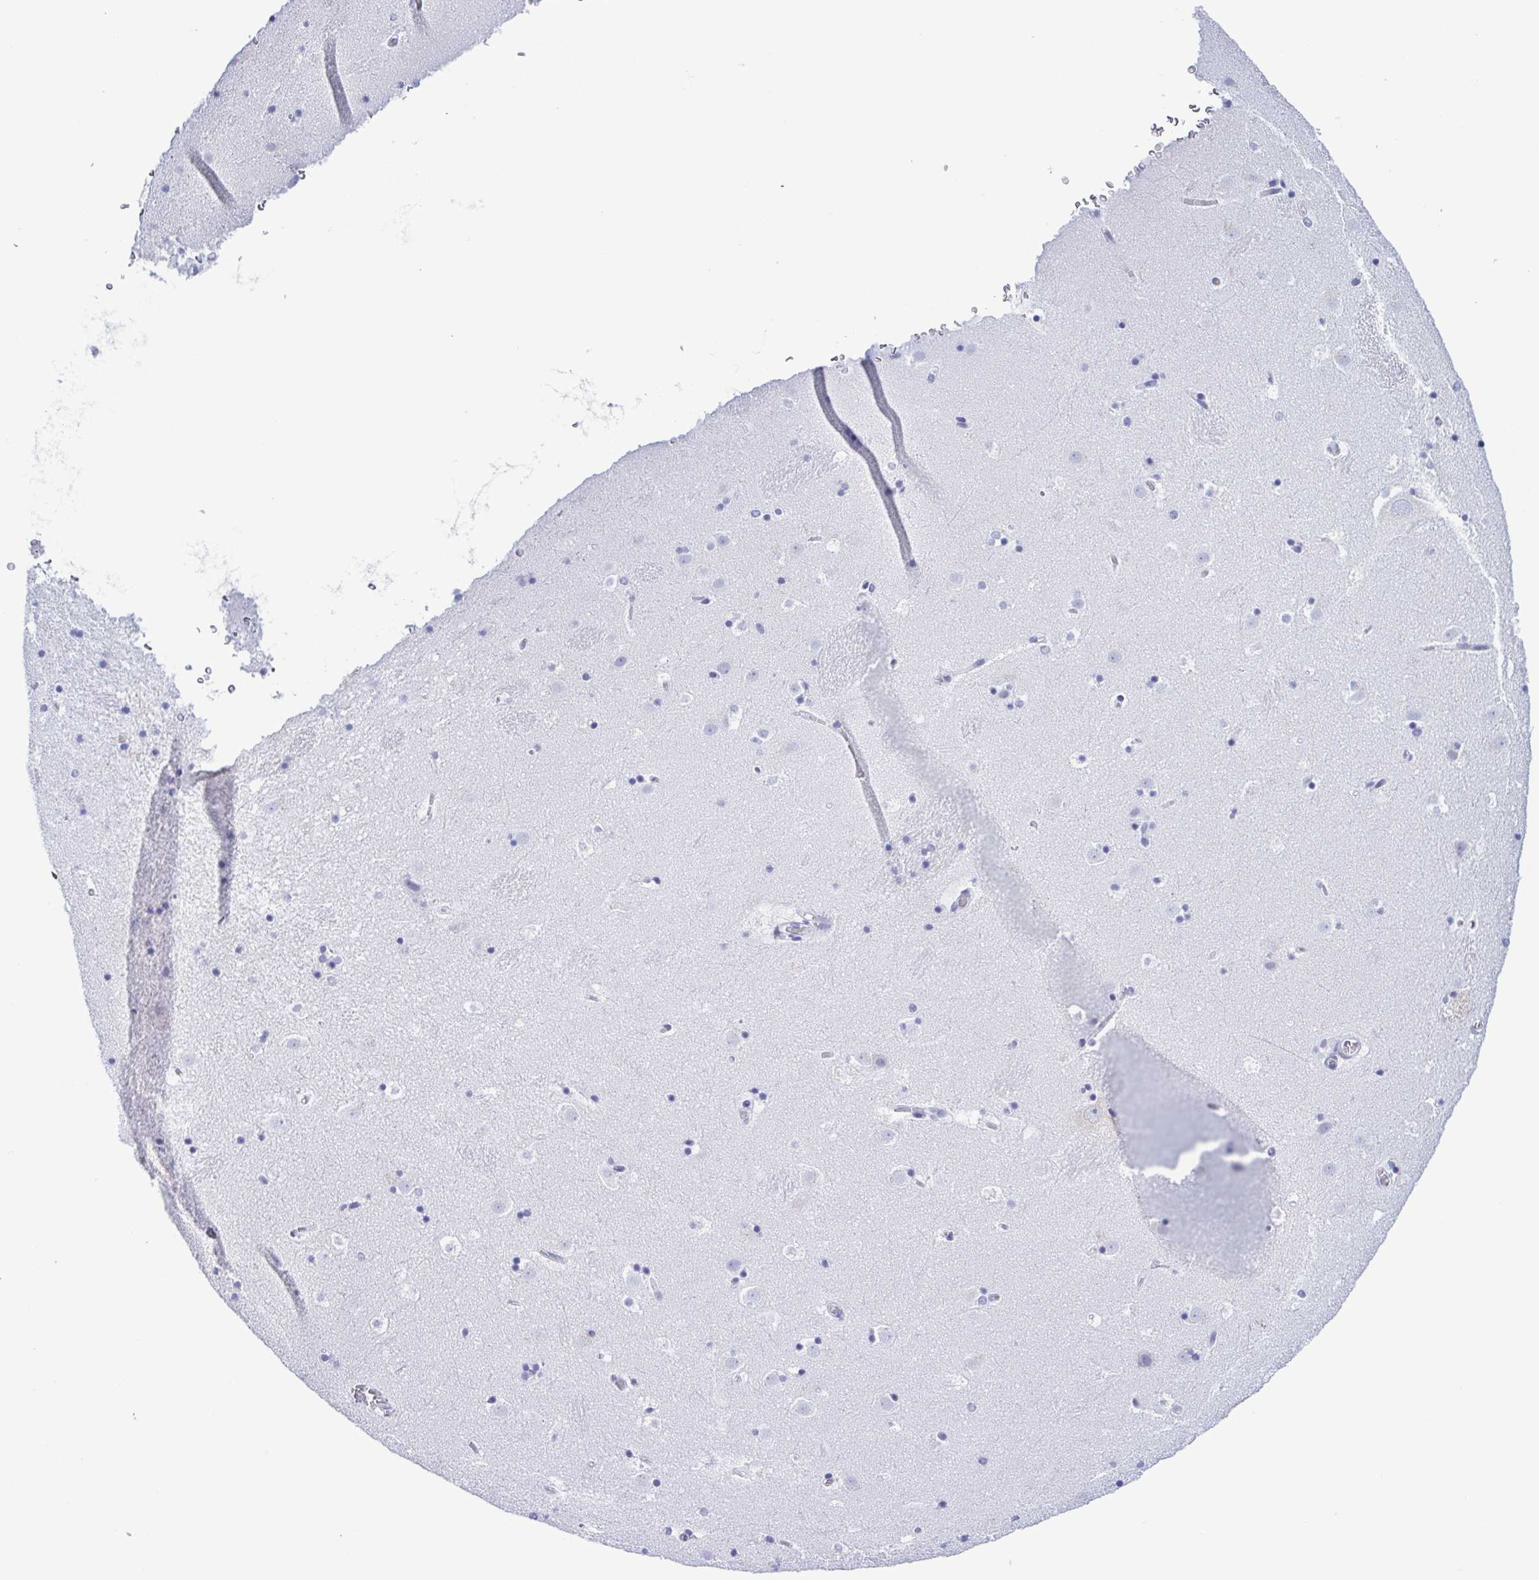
{"staining": {"intensity": "negative", "quantity": "none", "location": "none"}, "tissue": "caudate", "cell_type": "Glial cells", "image_type": "normal", "snomed": [{"axis": "morphology", "description": "Normal tissue, NOS"}, {"axis": "topography", "description": "Lateral ventricle wall"}], "caption": "A high-resolution photomicrograph shows IHC staining of benign caudate, which exhibits no significant positivity in glial cells.", "gene": "TNNI3", "patient": {"sex": "male", "age": 37}}